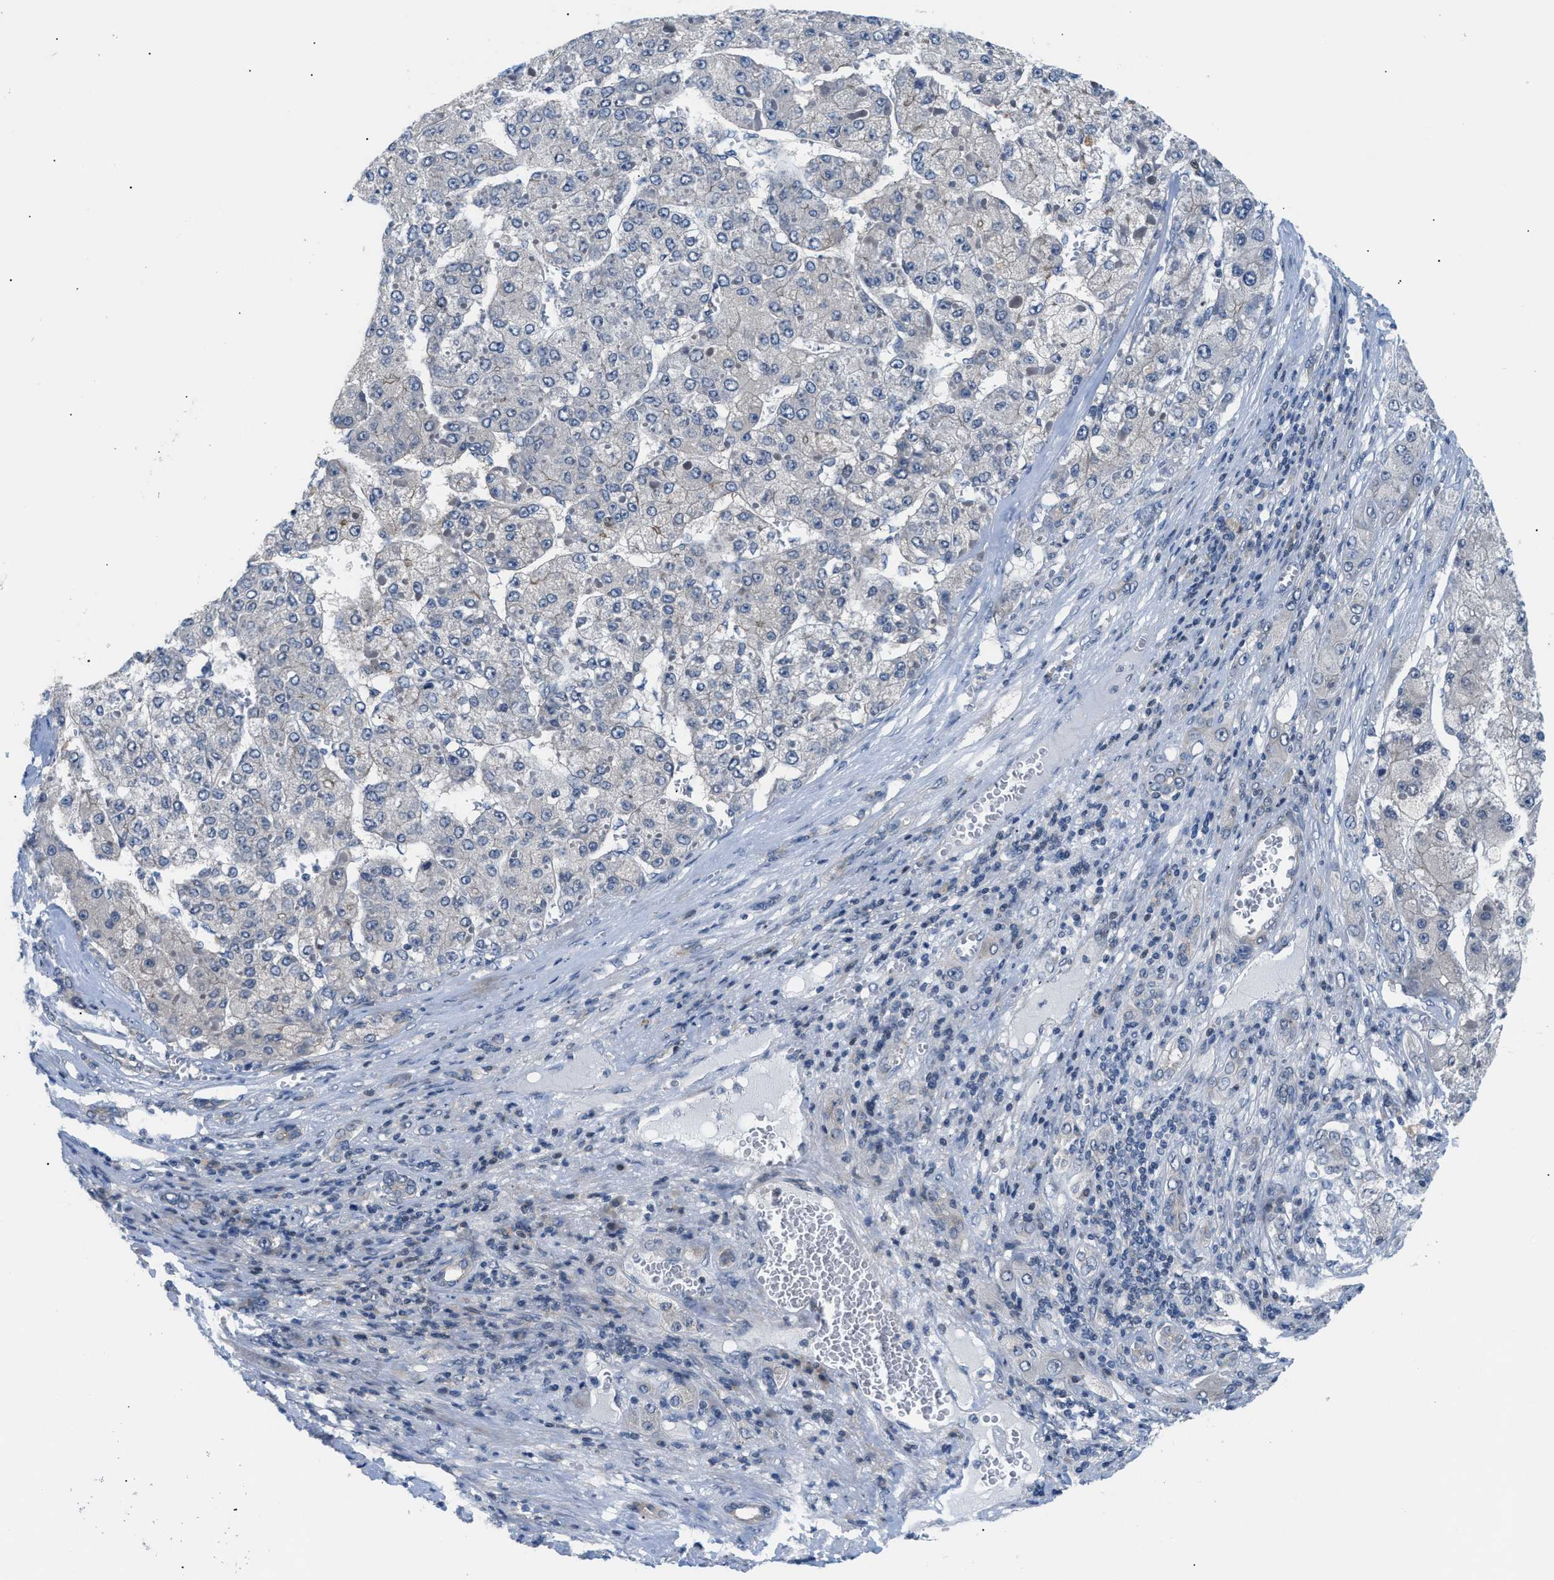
{"staining": {"intensity": "negative", "quantity": "none", "location": "none"}, "tissue": "liver cancer", "cell_type": "Tumor cells", "image_type": "cancer", "snomed": [{"axis": "morphology", "description": "Carcinoma, Hepatocellular, NOS"}, {"axis": "topography", "description": "Liver"}], "caption": "Immunohistochemistry (IHC) photomicrograph of neoplastic tissue: liver cancer (hepatocellular carcinoma) stained with DAB (3,3'-diaminobenzidine) demonstrates no significant protein staining in tumor cells.", "gene": "FDCSP", "patient": {"sex": "female", "age": 73}}